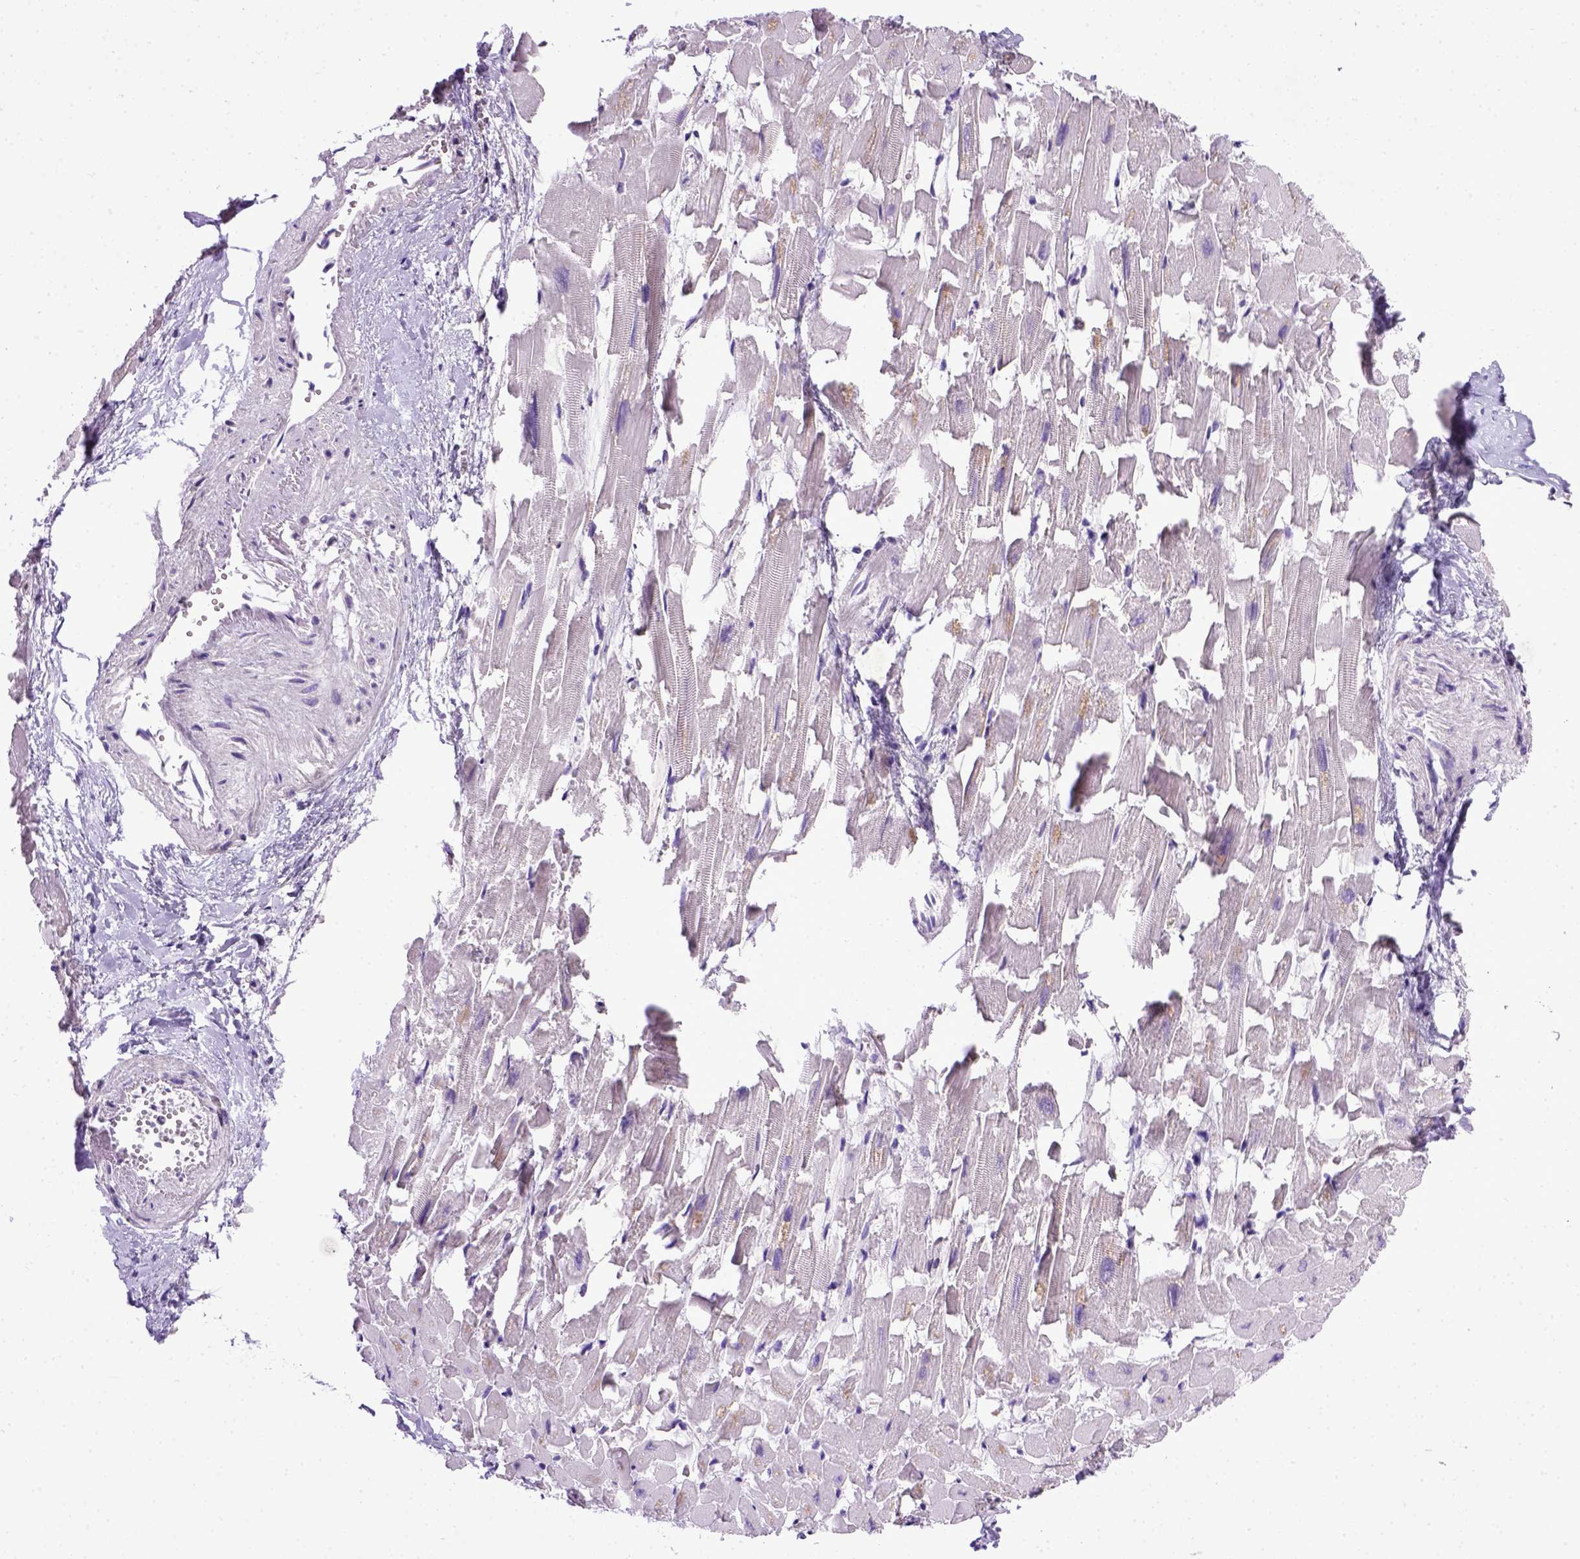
{"staining": {"intensity": "negative", "quantity": "none", "location": "none"}, "tissue": "heart muscle", "cell_type": "Cardiomyocytes", "image_type": "normal", "snomed": [{"axis": "morphology", "description": "Normal tissue, NOS"}, {"axis": "topography", "description": "Heart"}], "caption": "The histopathology image reveals no staining of cardiomyocytes in unremarkable heart muscle. The staining was performed using DAB (3,3'-diaminobenzidine) to visualize the protein expression in brown, while the nuclei were stained in blue with hematoxylin (Magnification: 20x).", "gene": "CDH1", "patient": {"sex": "female", "age": 64}}